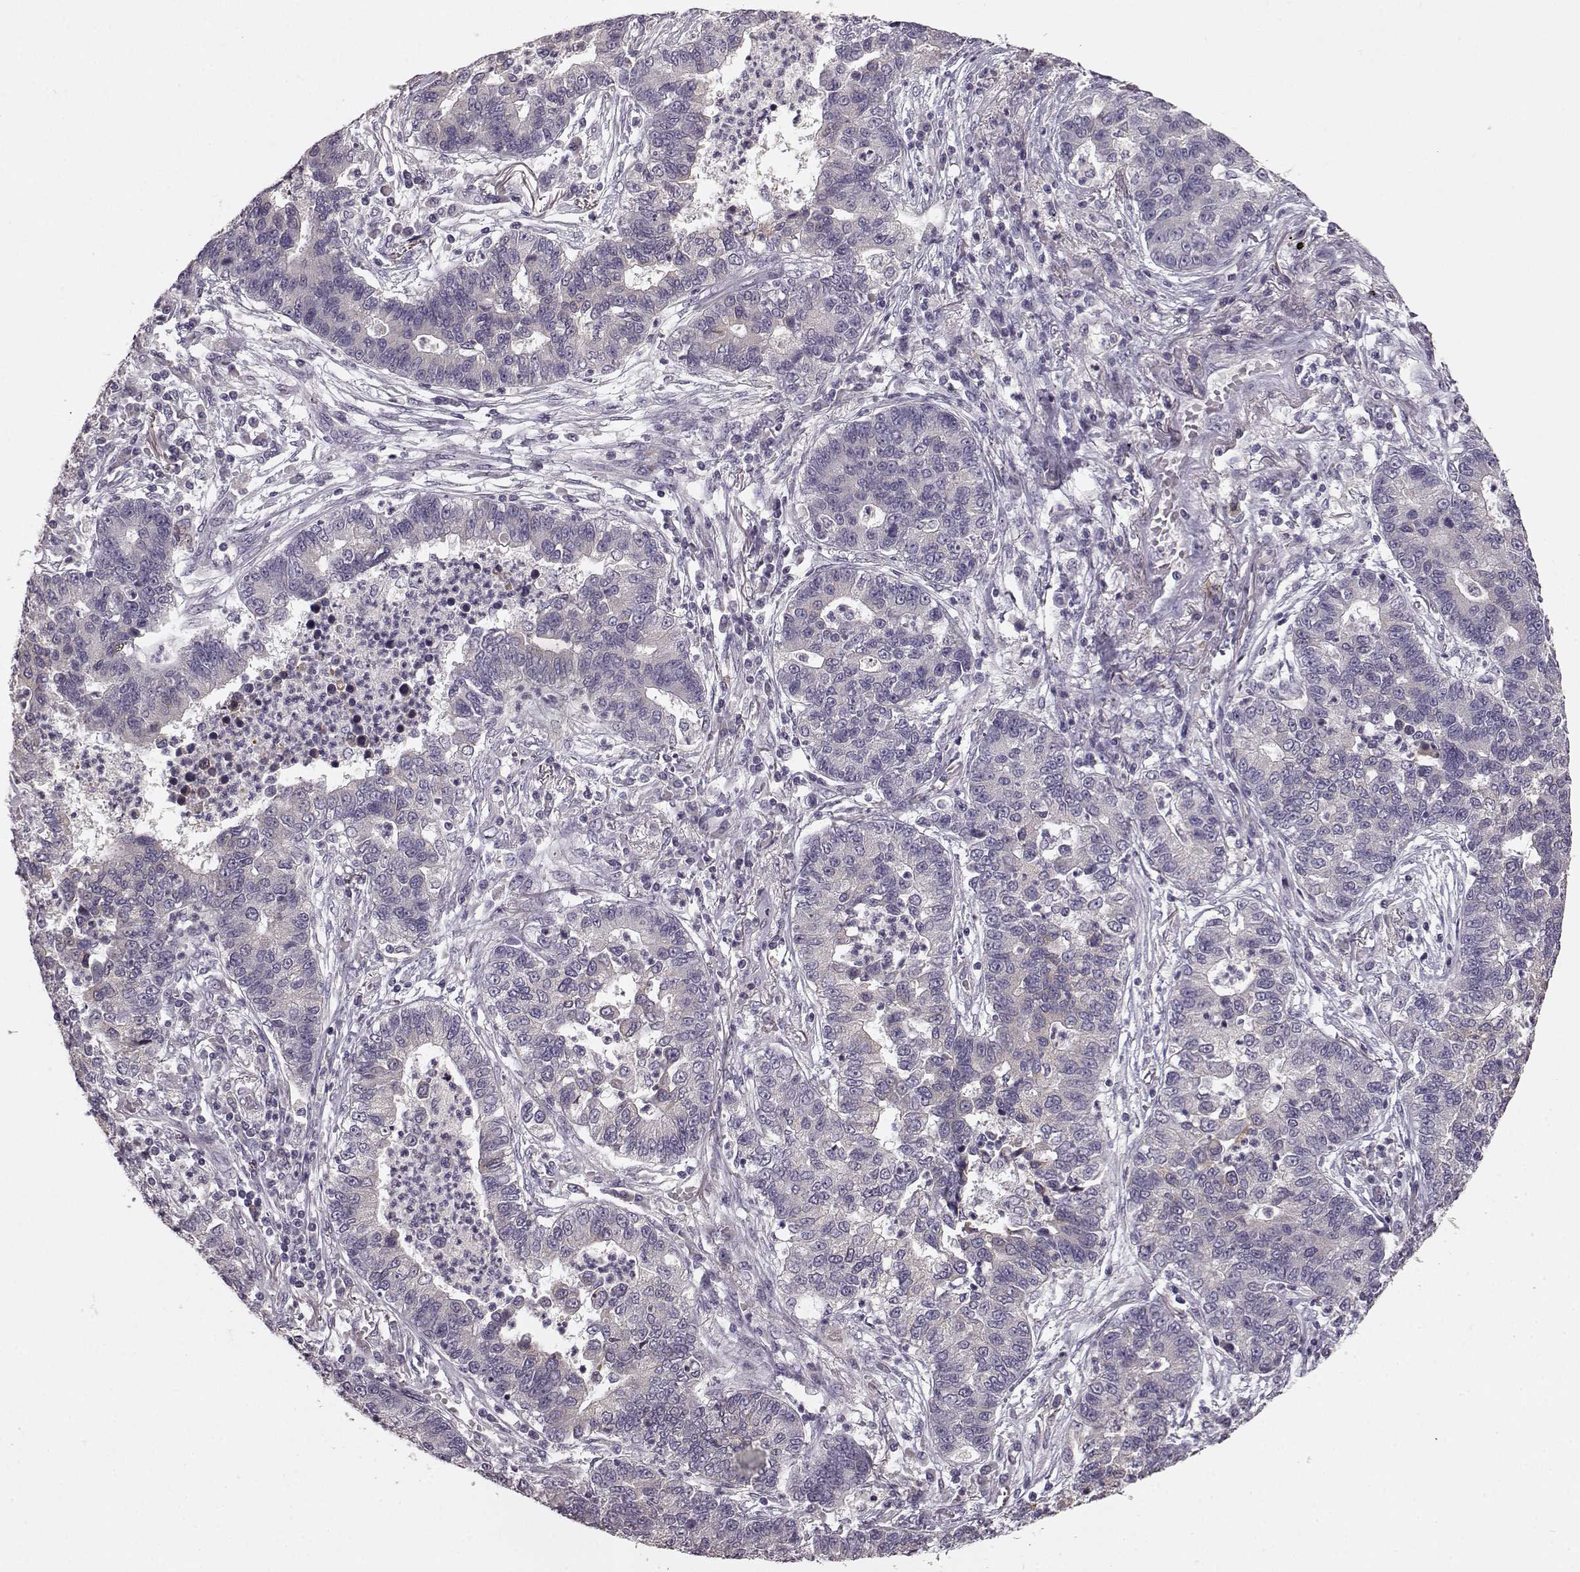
{"staining": {"intensity": "negative", "quantity": "none", "location": "none"}, "tissue": "lung cancer", "cell_type": "Tumor cells", "image_type": "cancer", "snomed": [{"axis": "morphology", "description": "Adenocarcinoma, NOS"}, {"axis": "topography", "description": "Lung"}], "caption": "Immunohistochemical staining of lung adenocarcinoma displays no significant positivity in tumor cells. (DAB (3,3'-diaminobenzidine) immunohistochemistry with hematoxylin counter stain).", "gene": "GHR", "patient": {"sex": "female", "age": 57}}